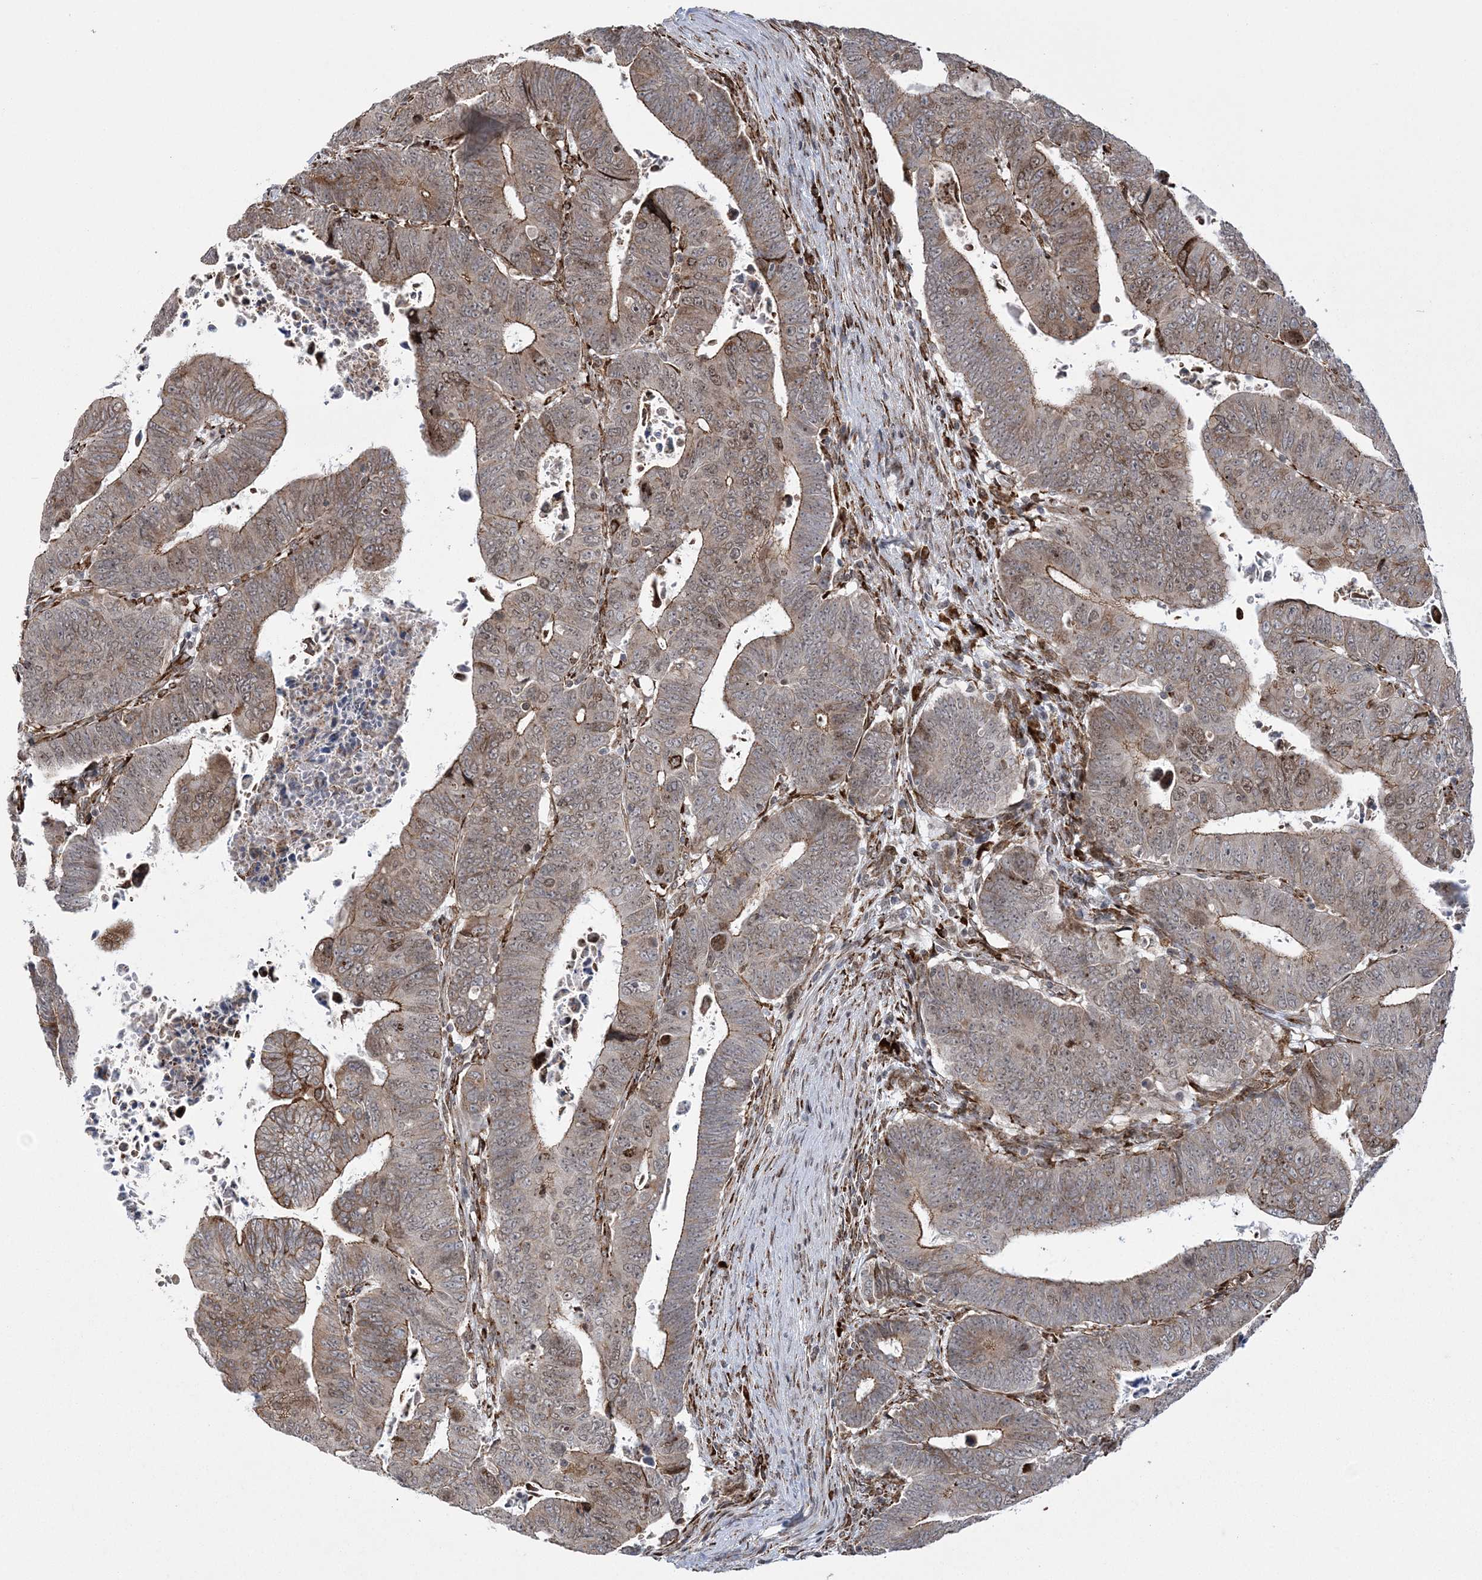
{"staining": {"intensity": "moderate", "quantity": ">75%", "location": "cytoplasmic/membranous,nuclear"}, "tissue": "colorectal cancer", "cell_type": "Tumor cells", "image_type": "cancer", "snomed": [{"axis": "morphology", "description": "Normal tissue, NOS"}, {"axis": "morphology", "description": "Adenocarcinoma, NOS"}, {"axis": "topography", "description": "Rectum"}], "caption": "Immunohistochemical staining of human adenocarcinoma (colorectal) displays moderate cytoplasmic/membranous and nuclear protein positivity in about >75% of tumor cells.", "gene": "EFCAB12", "patient": {"sex": "female", "age": 65}}